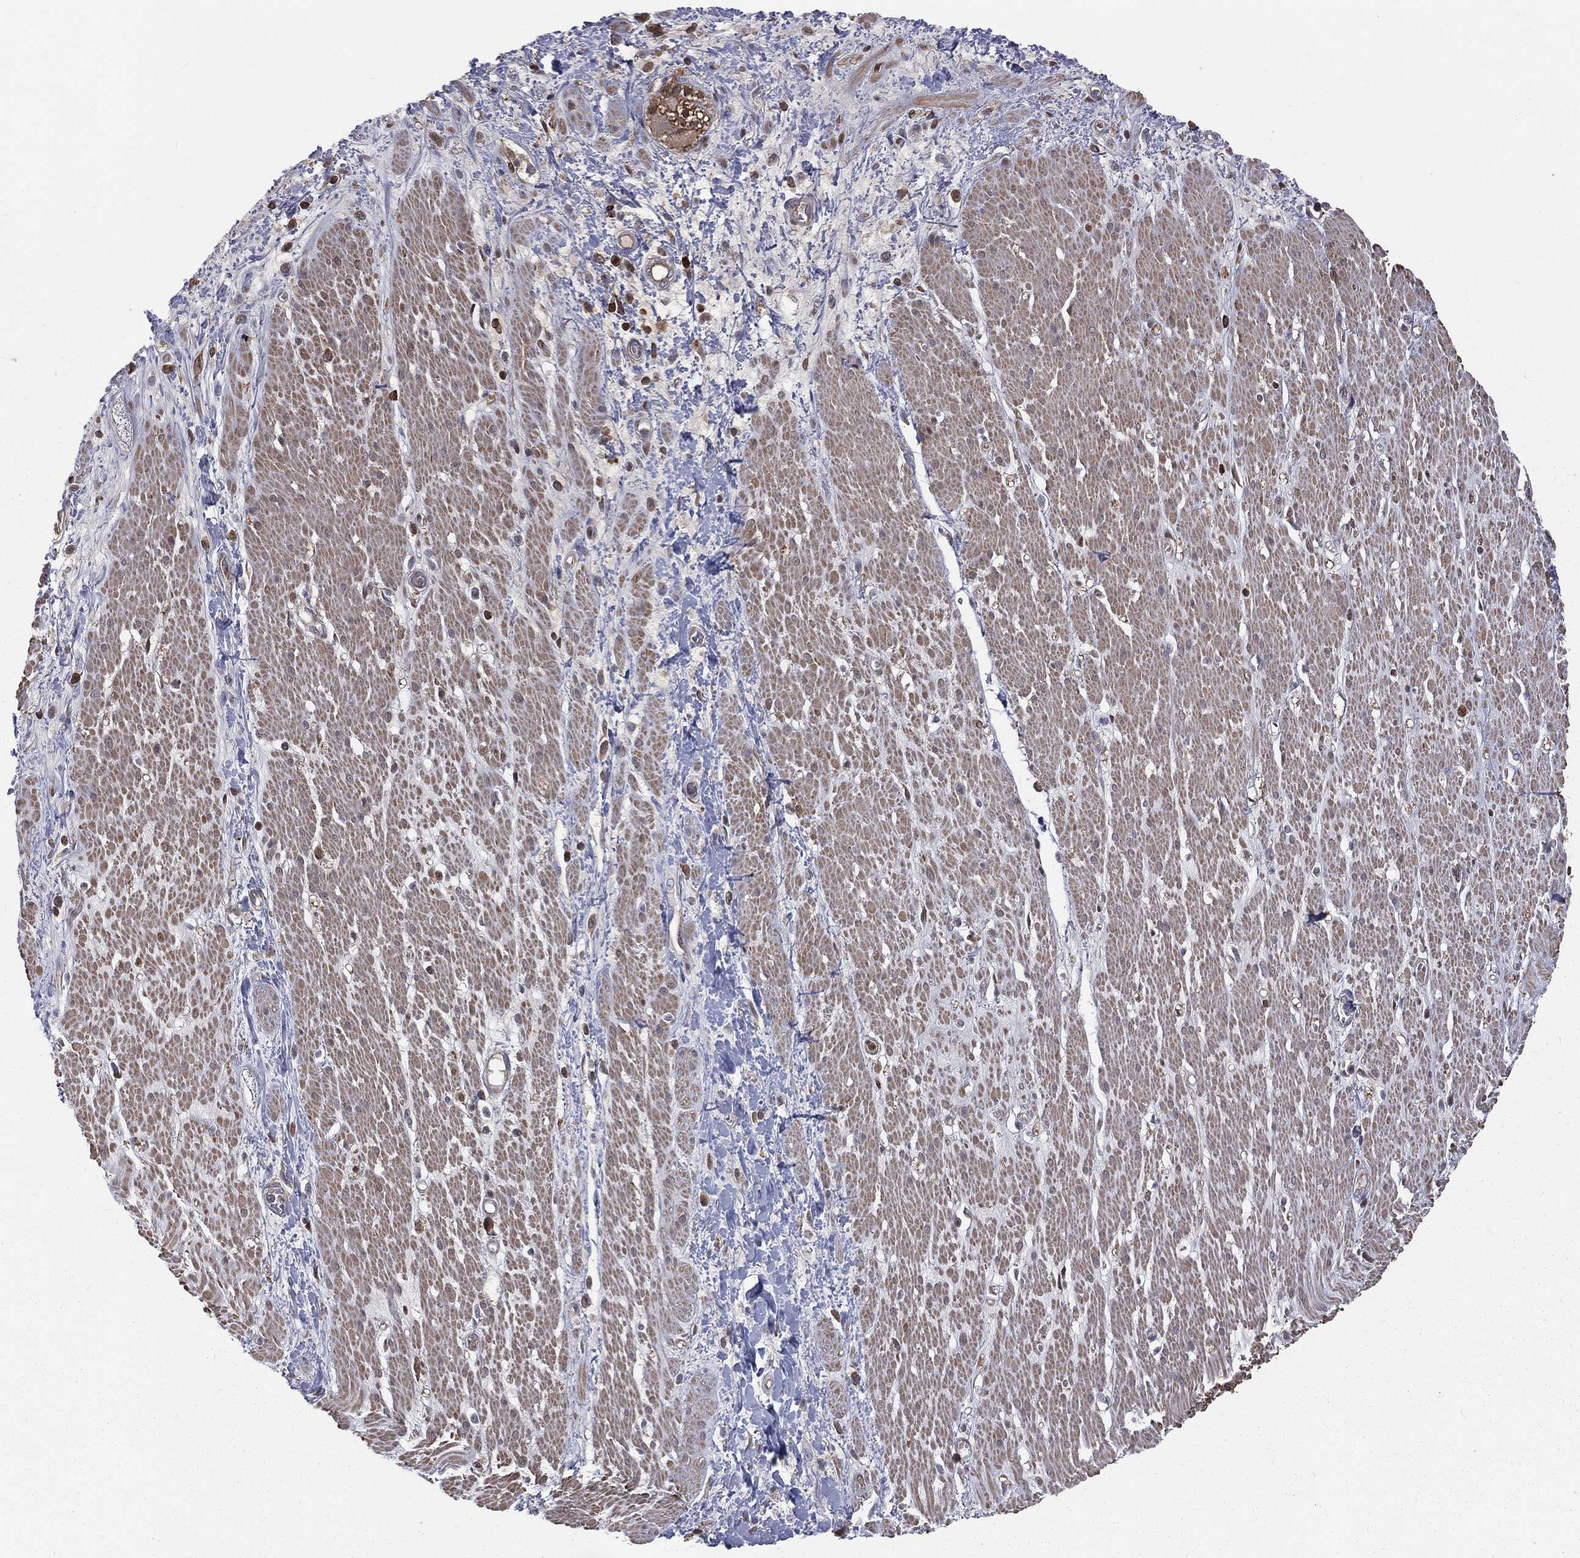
{"staining": {"intensity": "weak", "quantity": "25%-75%", "location": "cytoplasmic/membranous"}, "tissue": "smooth muscle", "cell_type": "Smooth muscle cells", "image_type": "normal", "snomed": [{"axis": "morphology", "description": "Normal tissue, NOS"}, {"axis": "topography", "description": "Soft tissue"}, {"axis": "topography", "description": "Smooth muscle"}], "caption": "Smooth muscle cells display low levels of weak cytoplasmic/membranous expression in approximately 25%-75% of cells in benign human smooth muscle. (IHC, brightfield microscopy, high magnification).", "gene": "TBC1D2", "patient": {"sex": "male", "age": 72}}